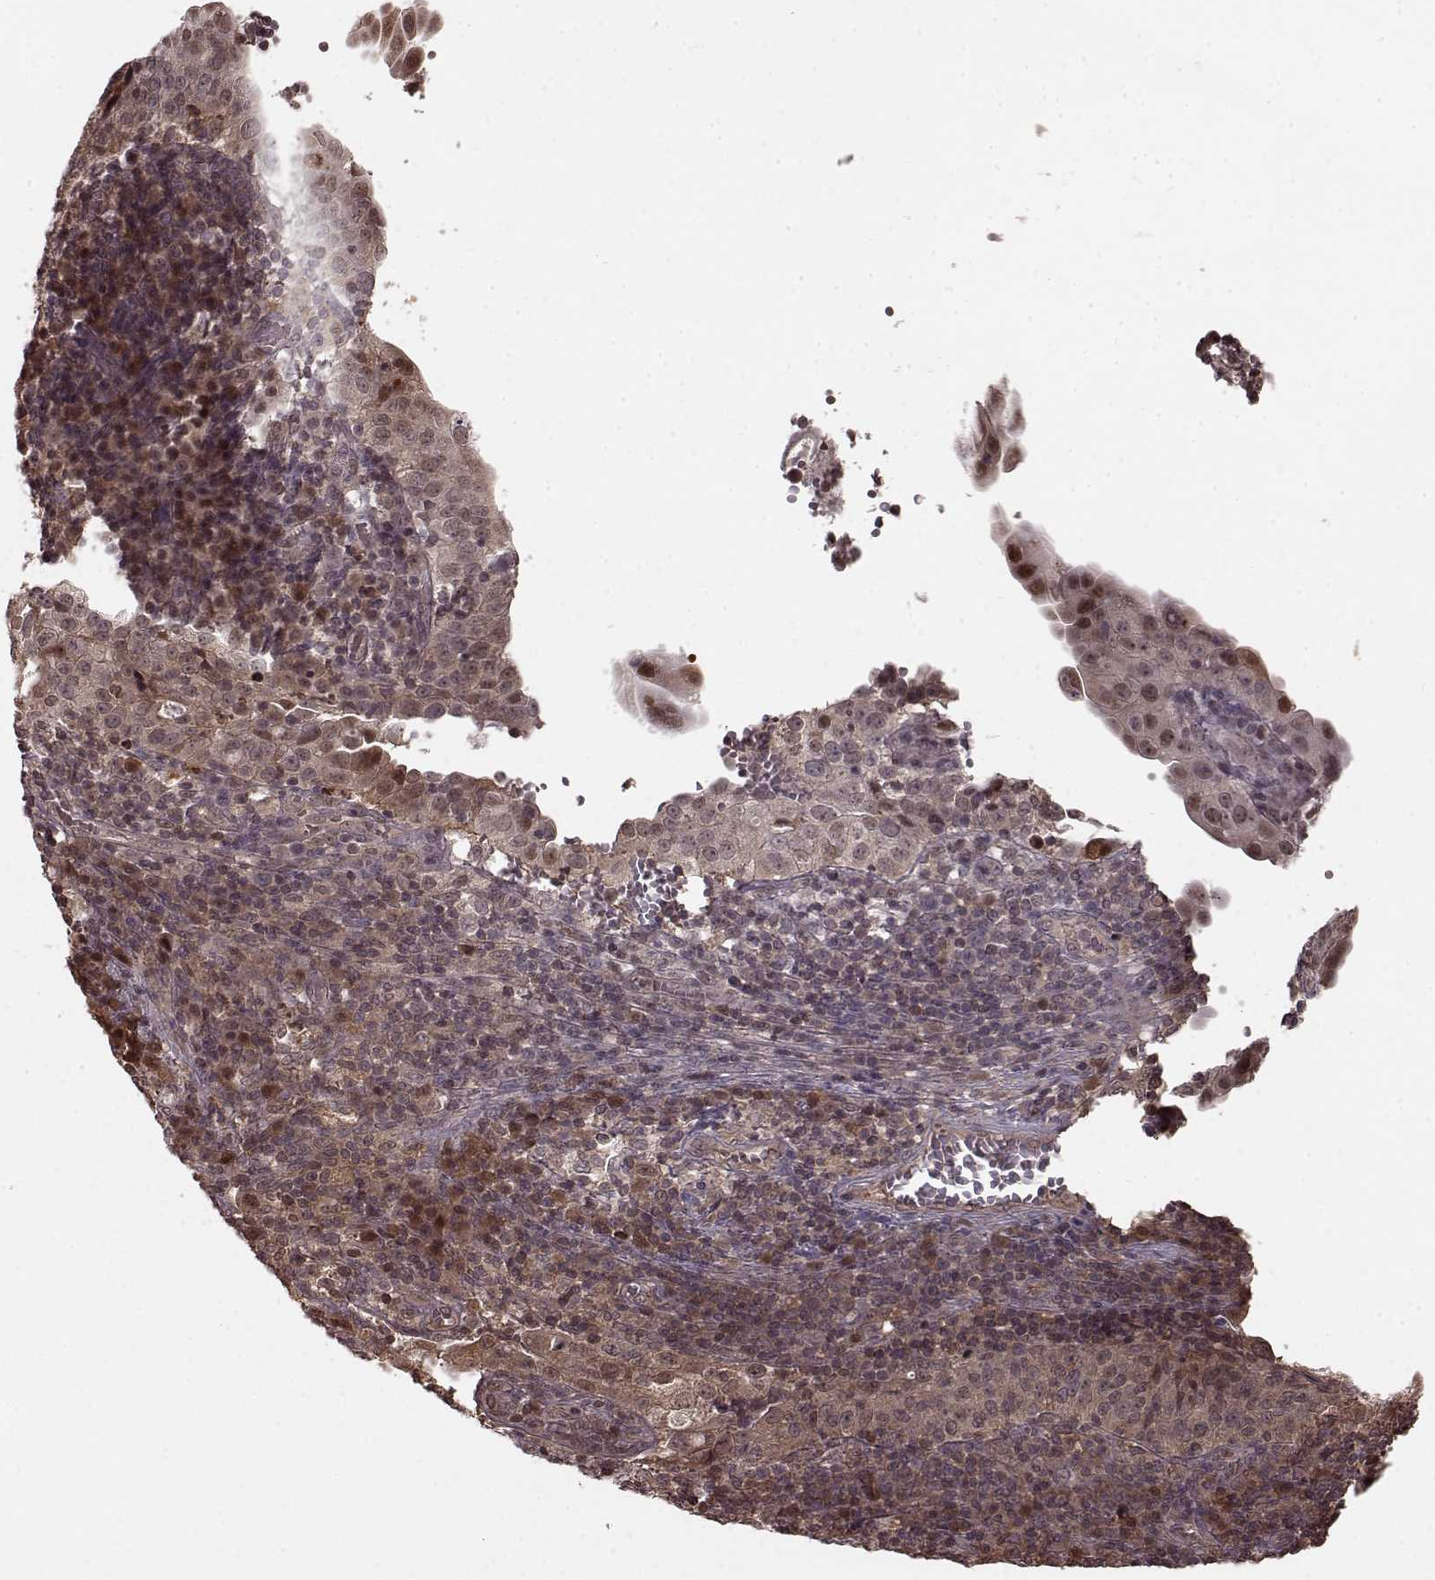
{"staining": {"intensity": "weak", "quantity": ">75%", "location": "cytoplasmic/membranous,nuclear"}, "tissue": "cervical cancer", "cell_type": "Tumor cells", "image_type": "cancer", "snomed": [{"axis": "morphology", "description": "Squamous cell carcinoma, NOS"}, {"axis": "topography", "description": "Cervix"}], "caption": "A high-resolution photomicrograph shows immunohistochemistry staining of cervical squamous cell carcinoma, which shows weak cytoplasmic/membranous and nuclear staining in approximately >75% of tumor cells.", "gene": "GSS", "patient": {"sex": "female", "age": 39}}